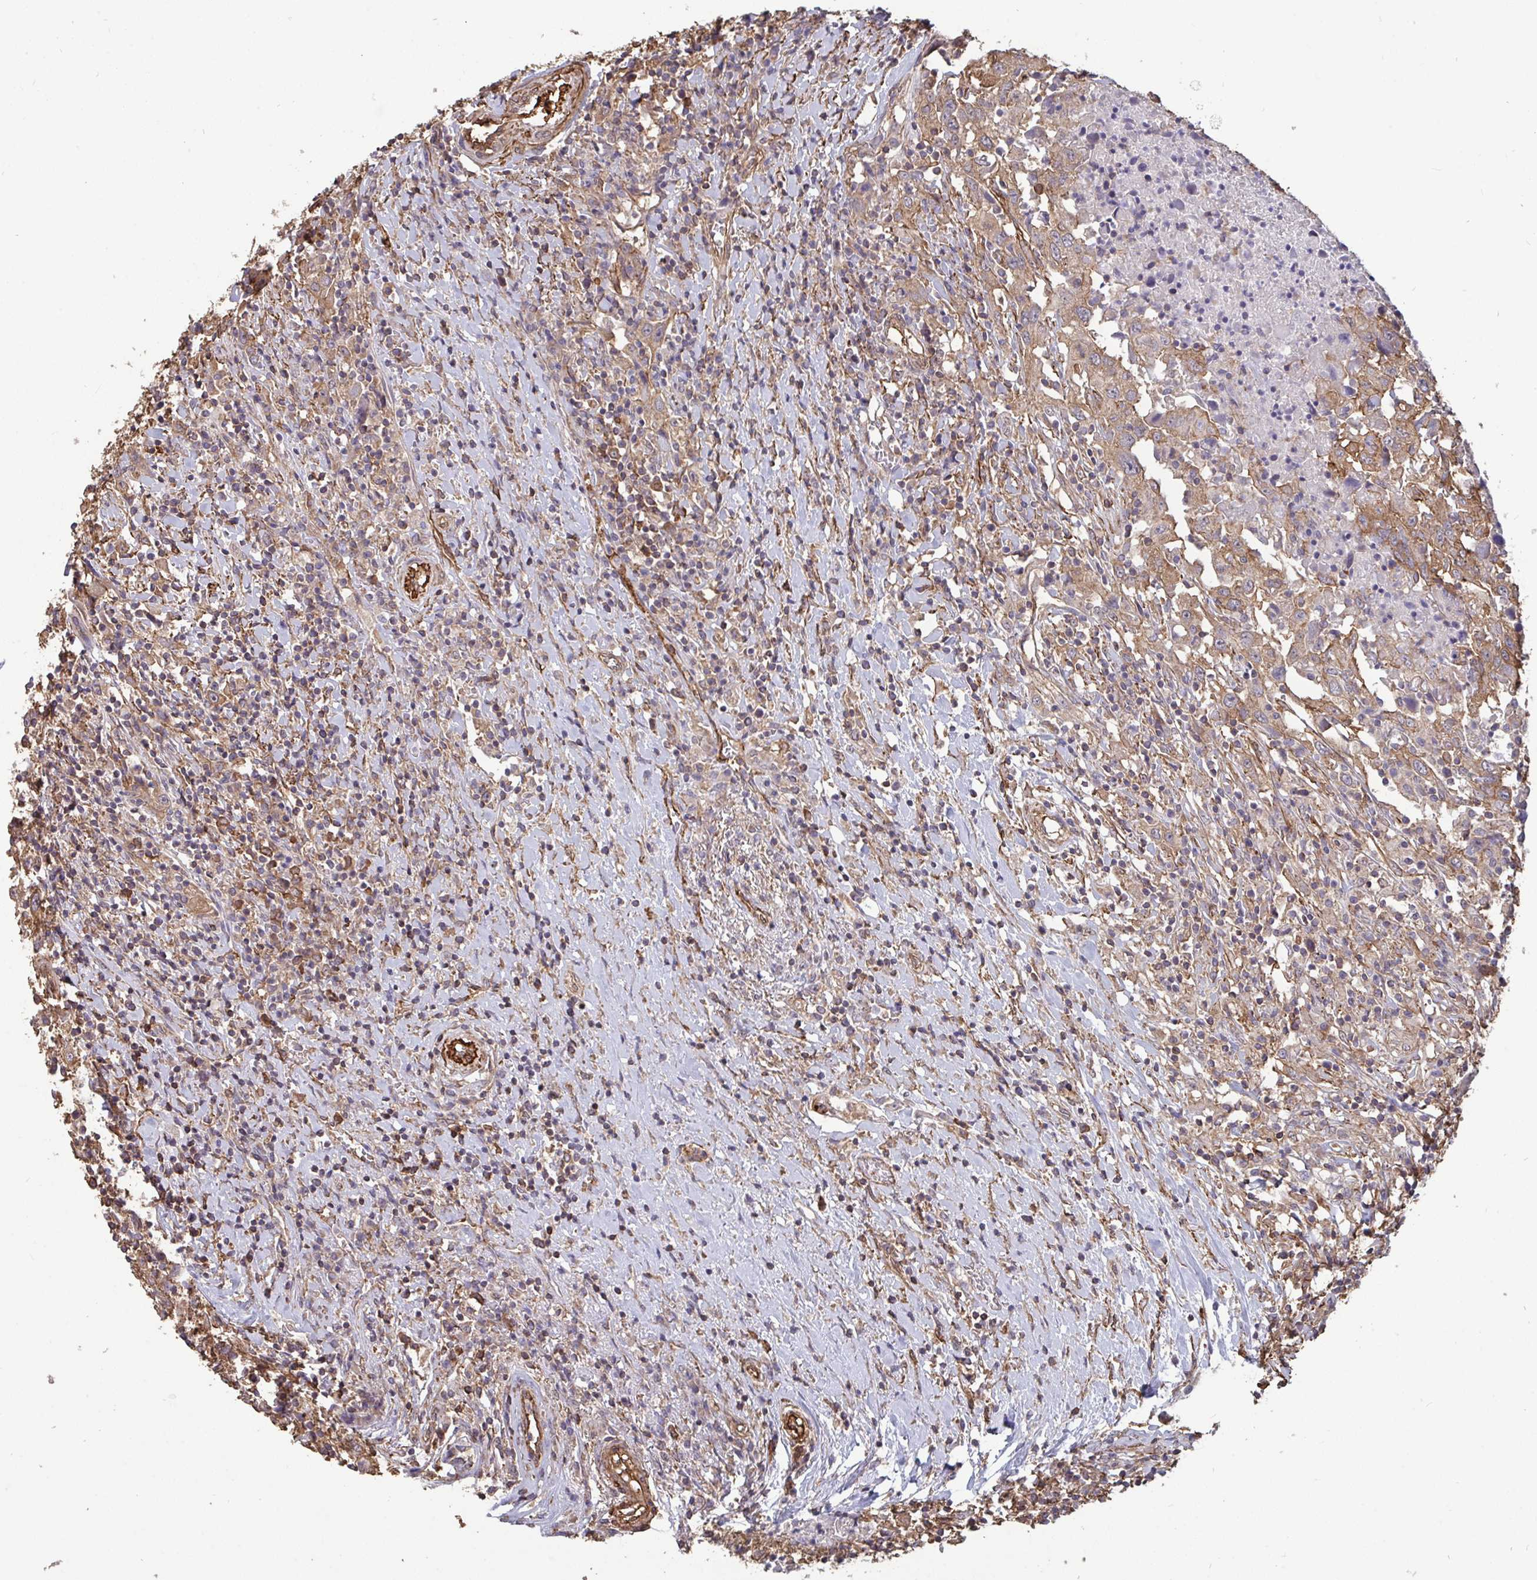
{"staining": {"intensity": "weak", "quantity": "25%-75%", "location": "cytoplasmic/membranous"}, "tissue": "urothelial cancer", "cell_type": "Tumor cells", "image_type": "cancer", "snomed": [{"axis": "morphology", "description": "Urothelial carcinoma, High grade"}, {"axis": "topography", "description": "Urinary bladder"}], "caption": "Weak cytoplasmic/membranous expression is present in about 25%-75% of tumor cells in high-grade urothelial carcinoma.", "gene": "ISCU", "patient": {"sex": "male", "age": 61}}